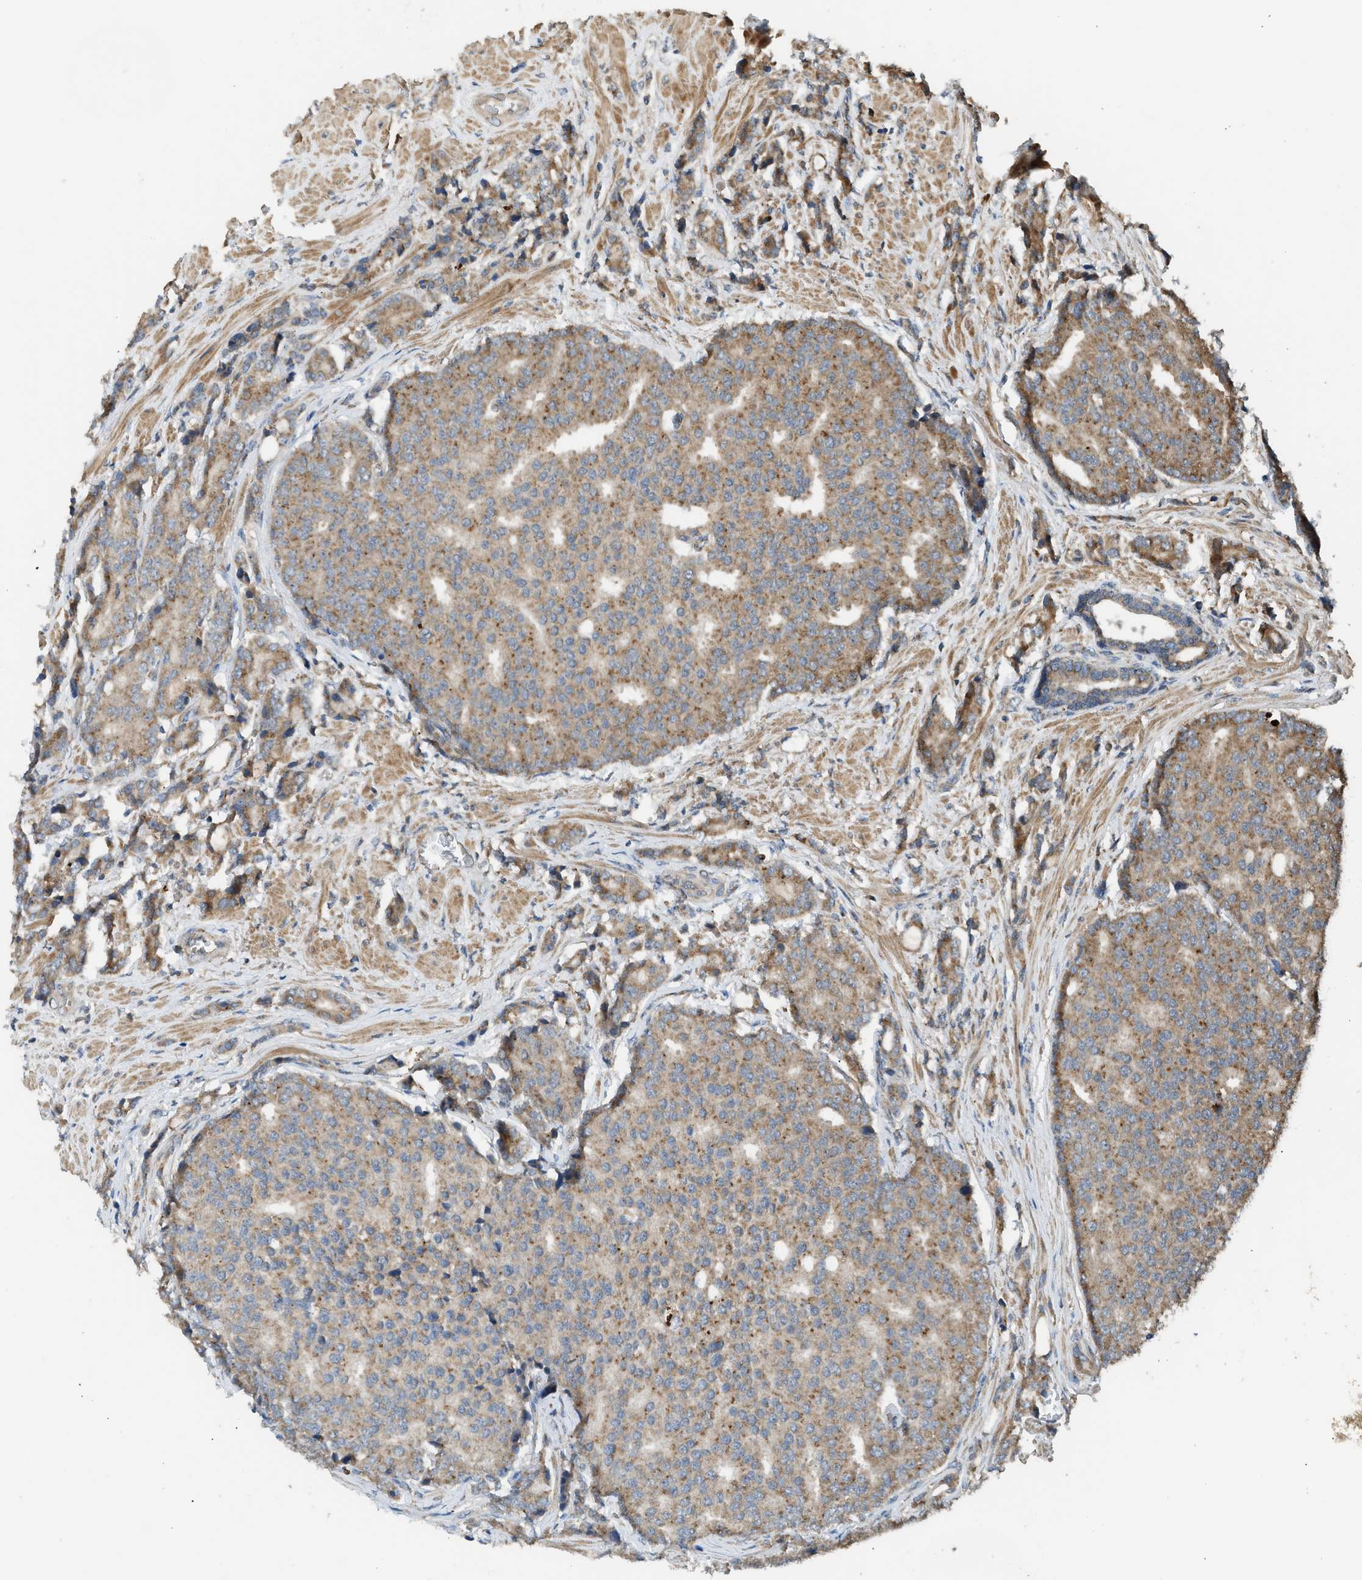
{"staining": {"intensity": "moderate", "quantity": ">75%", "location": "cytoplasmic/membranous"}, "tissue": "prostate cancer", "cell_type": "Tumor cells", "image_type": "cancer", "snomed": [{"axis": "morphology", "description": "Adenocarcinoma, High grade"}, {"axis": "topography", "description": "Prostate"}], "caption": "Immunohistochemistry (IHC) photomicrograph of neoplastic tissue: prostate cancer (adenocarcinoma (high-grade)) stained using IHC exhibits medium levels of moderate protein expression localized specifically in the cytoplasmic/membranous of tumor cells, appearing as a cytoplasmic/membranous brown color.", "gene": "STARD3", "patient": {"sex": "male", "age": 50}}